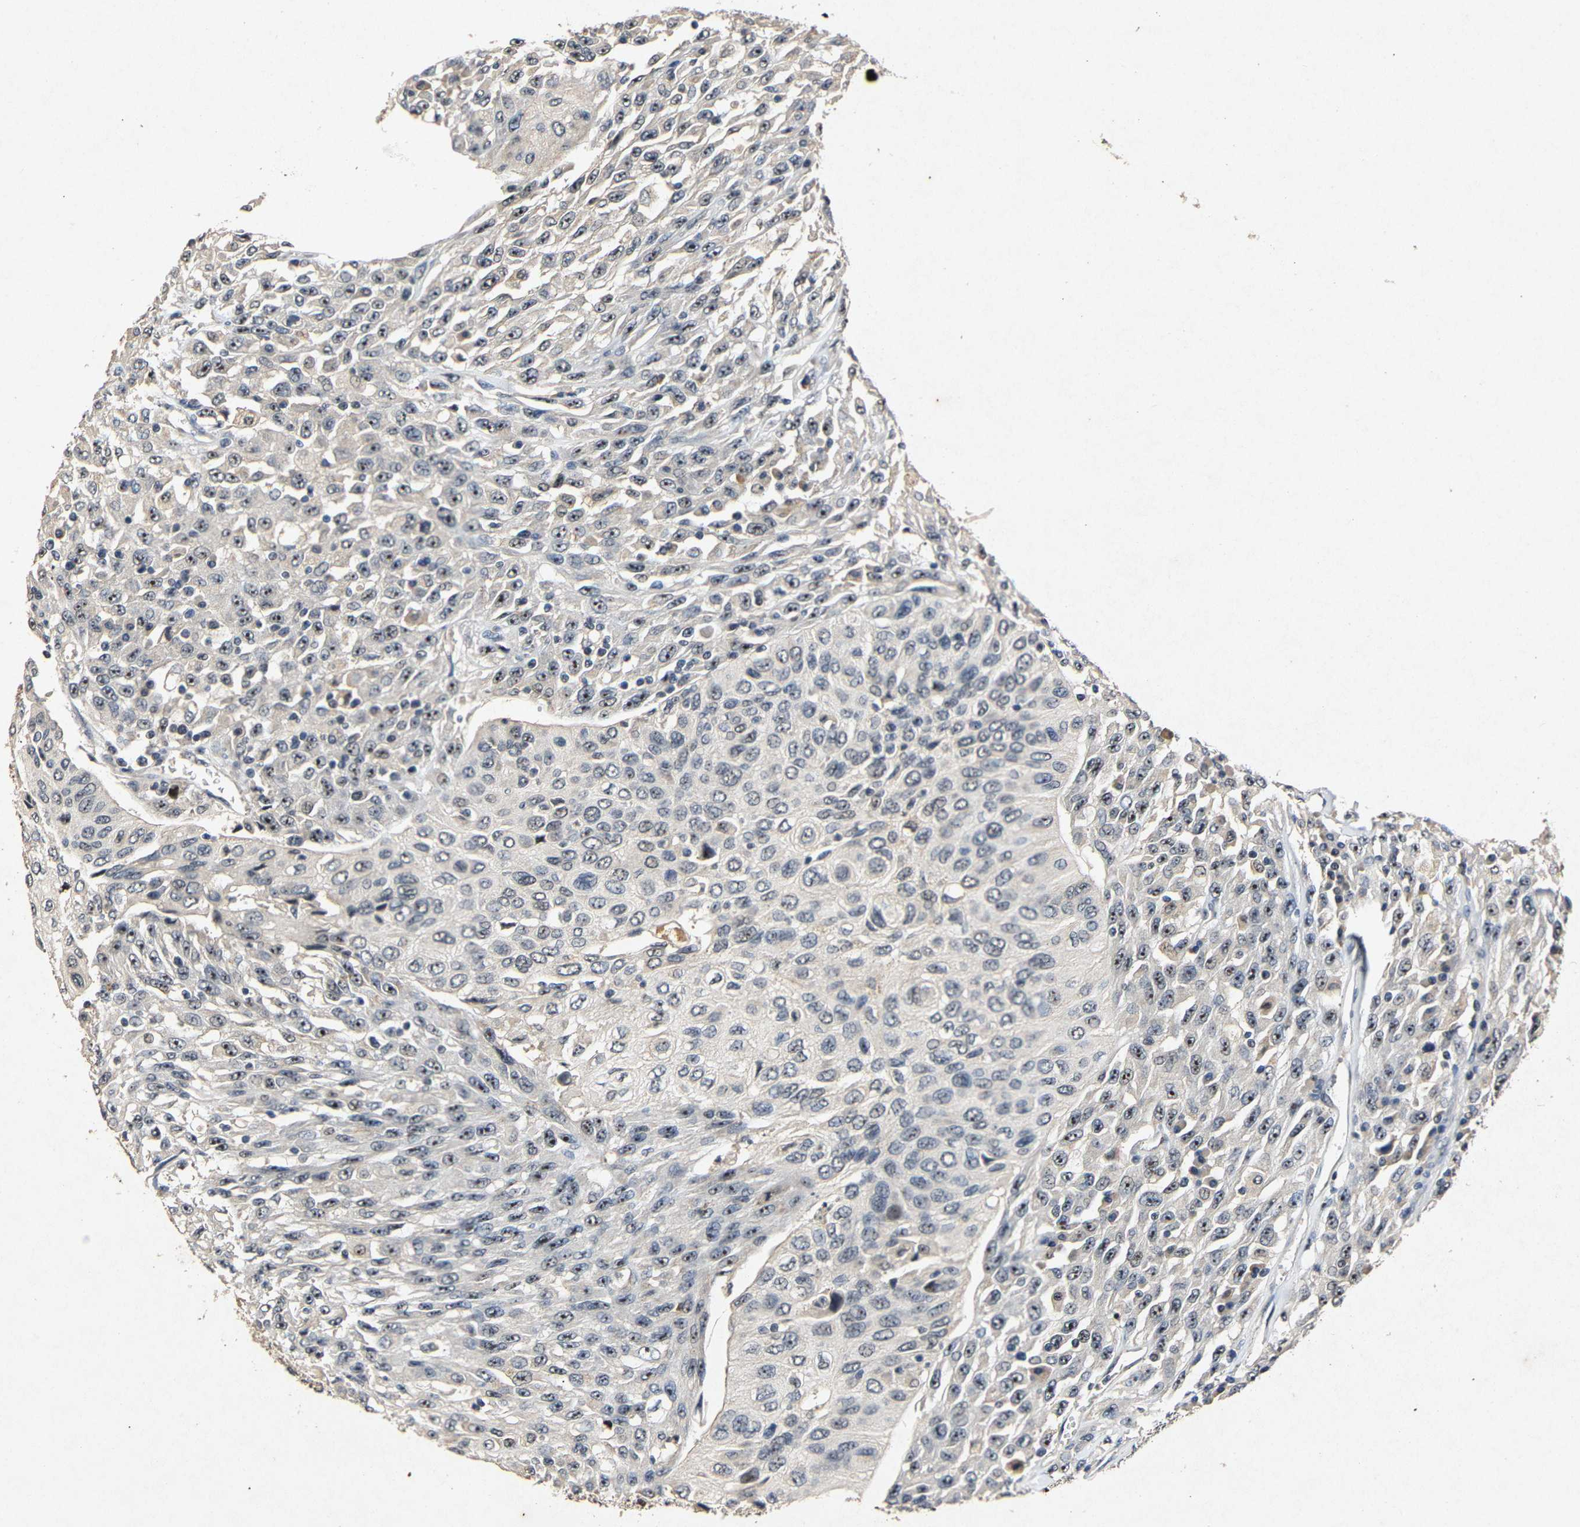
{"staining": {"intensity": "moderate", "quantity": "25%-75%", "location": "nuclear"}, "tissue": "urothelial cancer", "cell_type": "Tumor cells", "image_type": "cancer", "snomed": [{"axis": "morphology", "description": "Urothelial carcinoma, High grade"}, {"axis": "topography", "description": "Urinary bladder"}], "caption": "A micrograph of urothelial cancer stained for a protein demonstrates moderate nuclear brown staining in tumor cells.", "gene": "PARN", "patient": {"sex": "male", "age": 66}}